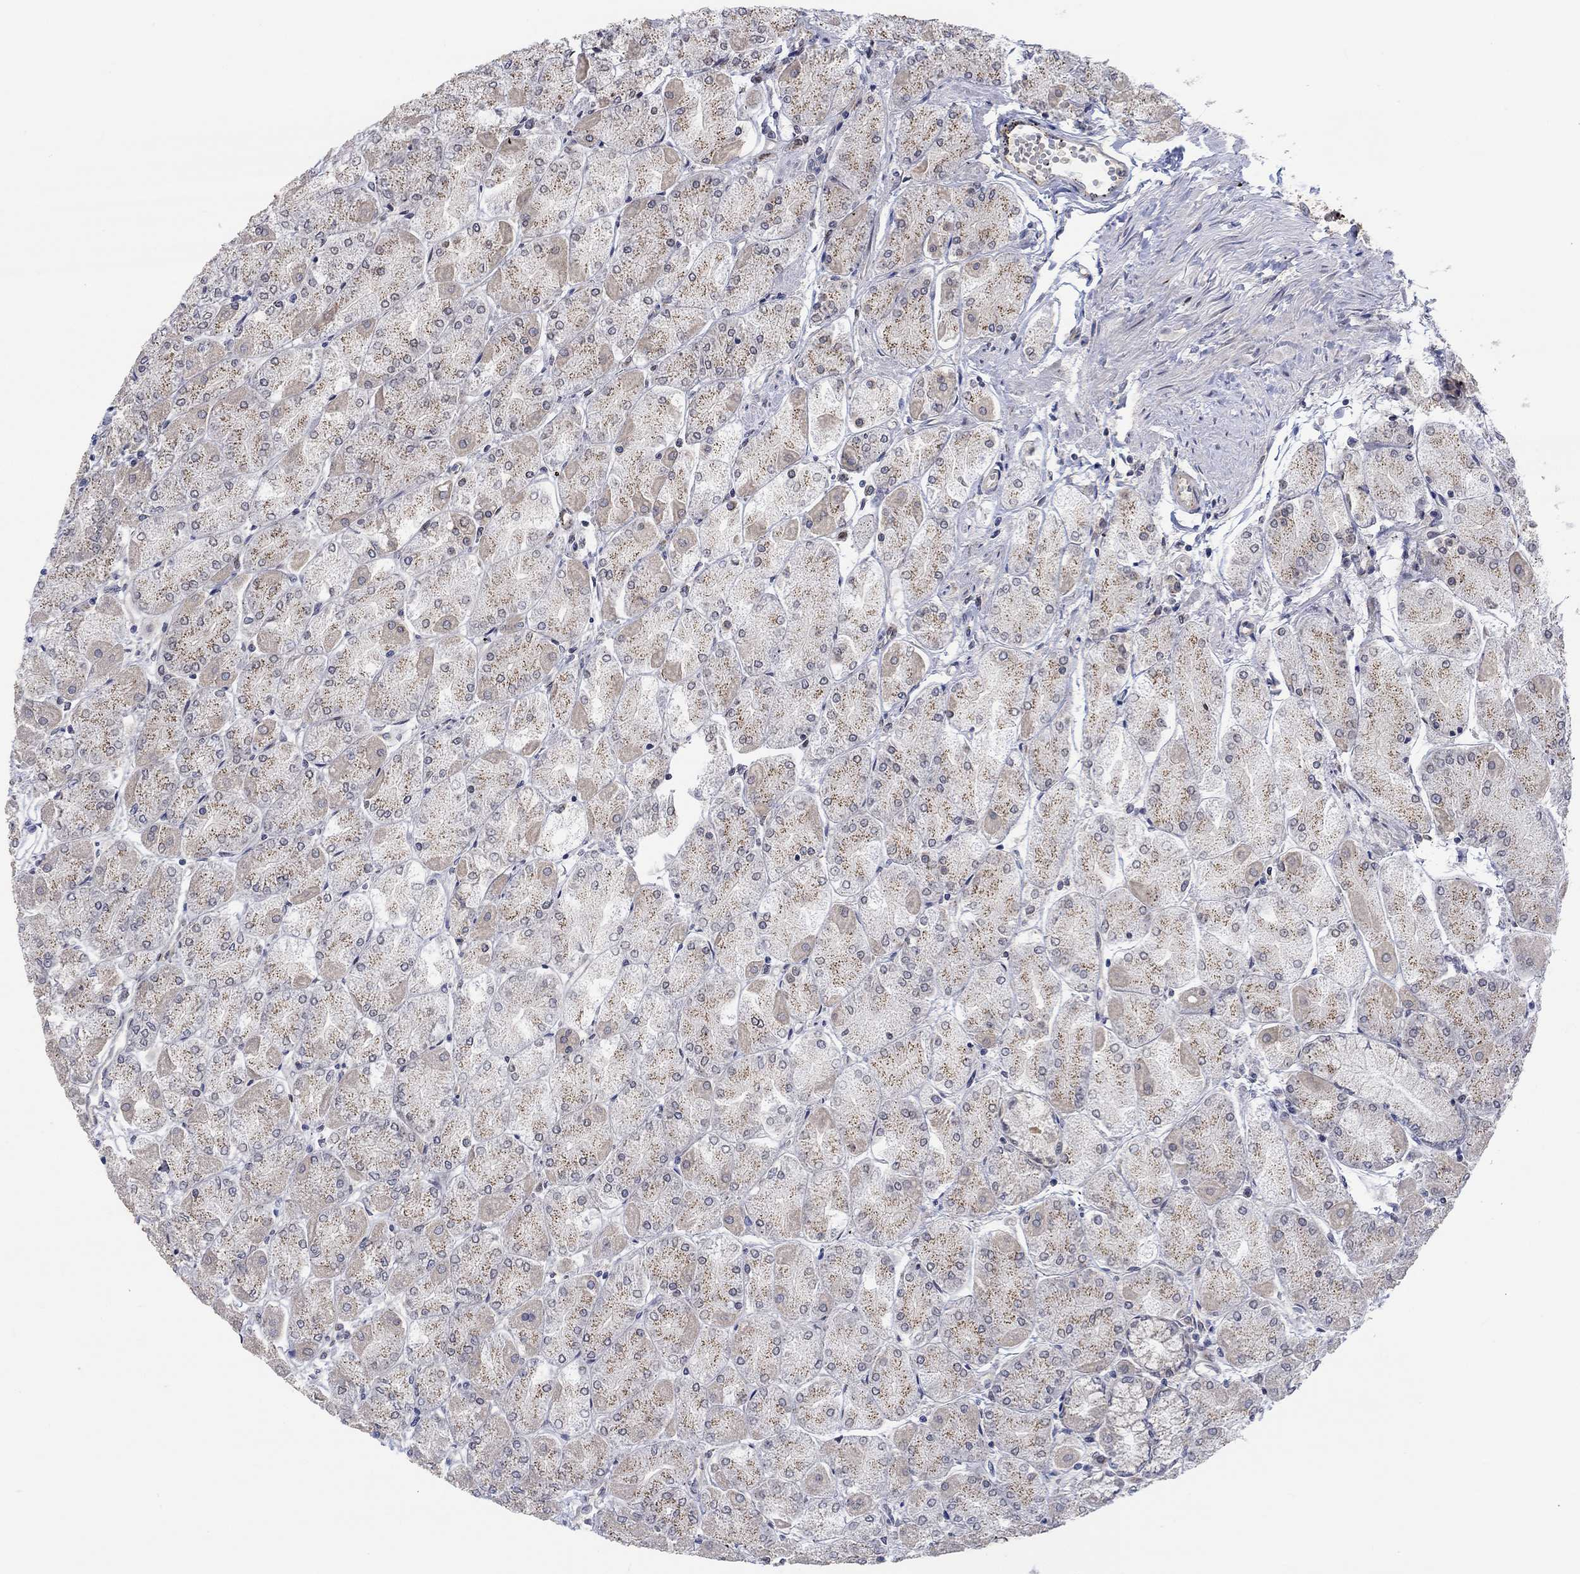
{"staining": {"intensity": "moderate", "quantity": "25%-75%", "location": "cytoplasmic/membranous"}, "tissue": "stomach", "cell_type": "Glandular cells", "image_type": "normal", "snomed": [{"axis": "morphology", "description": "Normal tissue, NOS"}, {"axis": "topography", "description": "Stomach, upper"}], "caption": "Glandular cells reveal medium levels of moderate cytoplasmic/membranous expression in approximately 25%-75% of cells in benign human stomach.", "gene": "CAMK1D", "patient": {"sex": "male", "age": 60}}